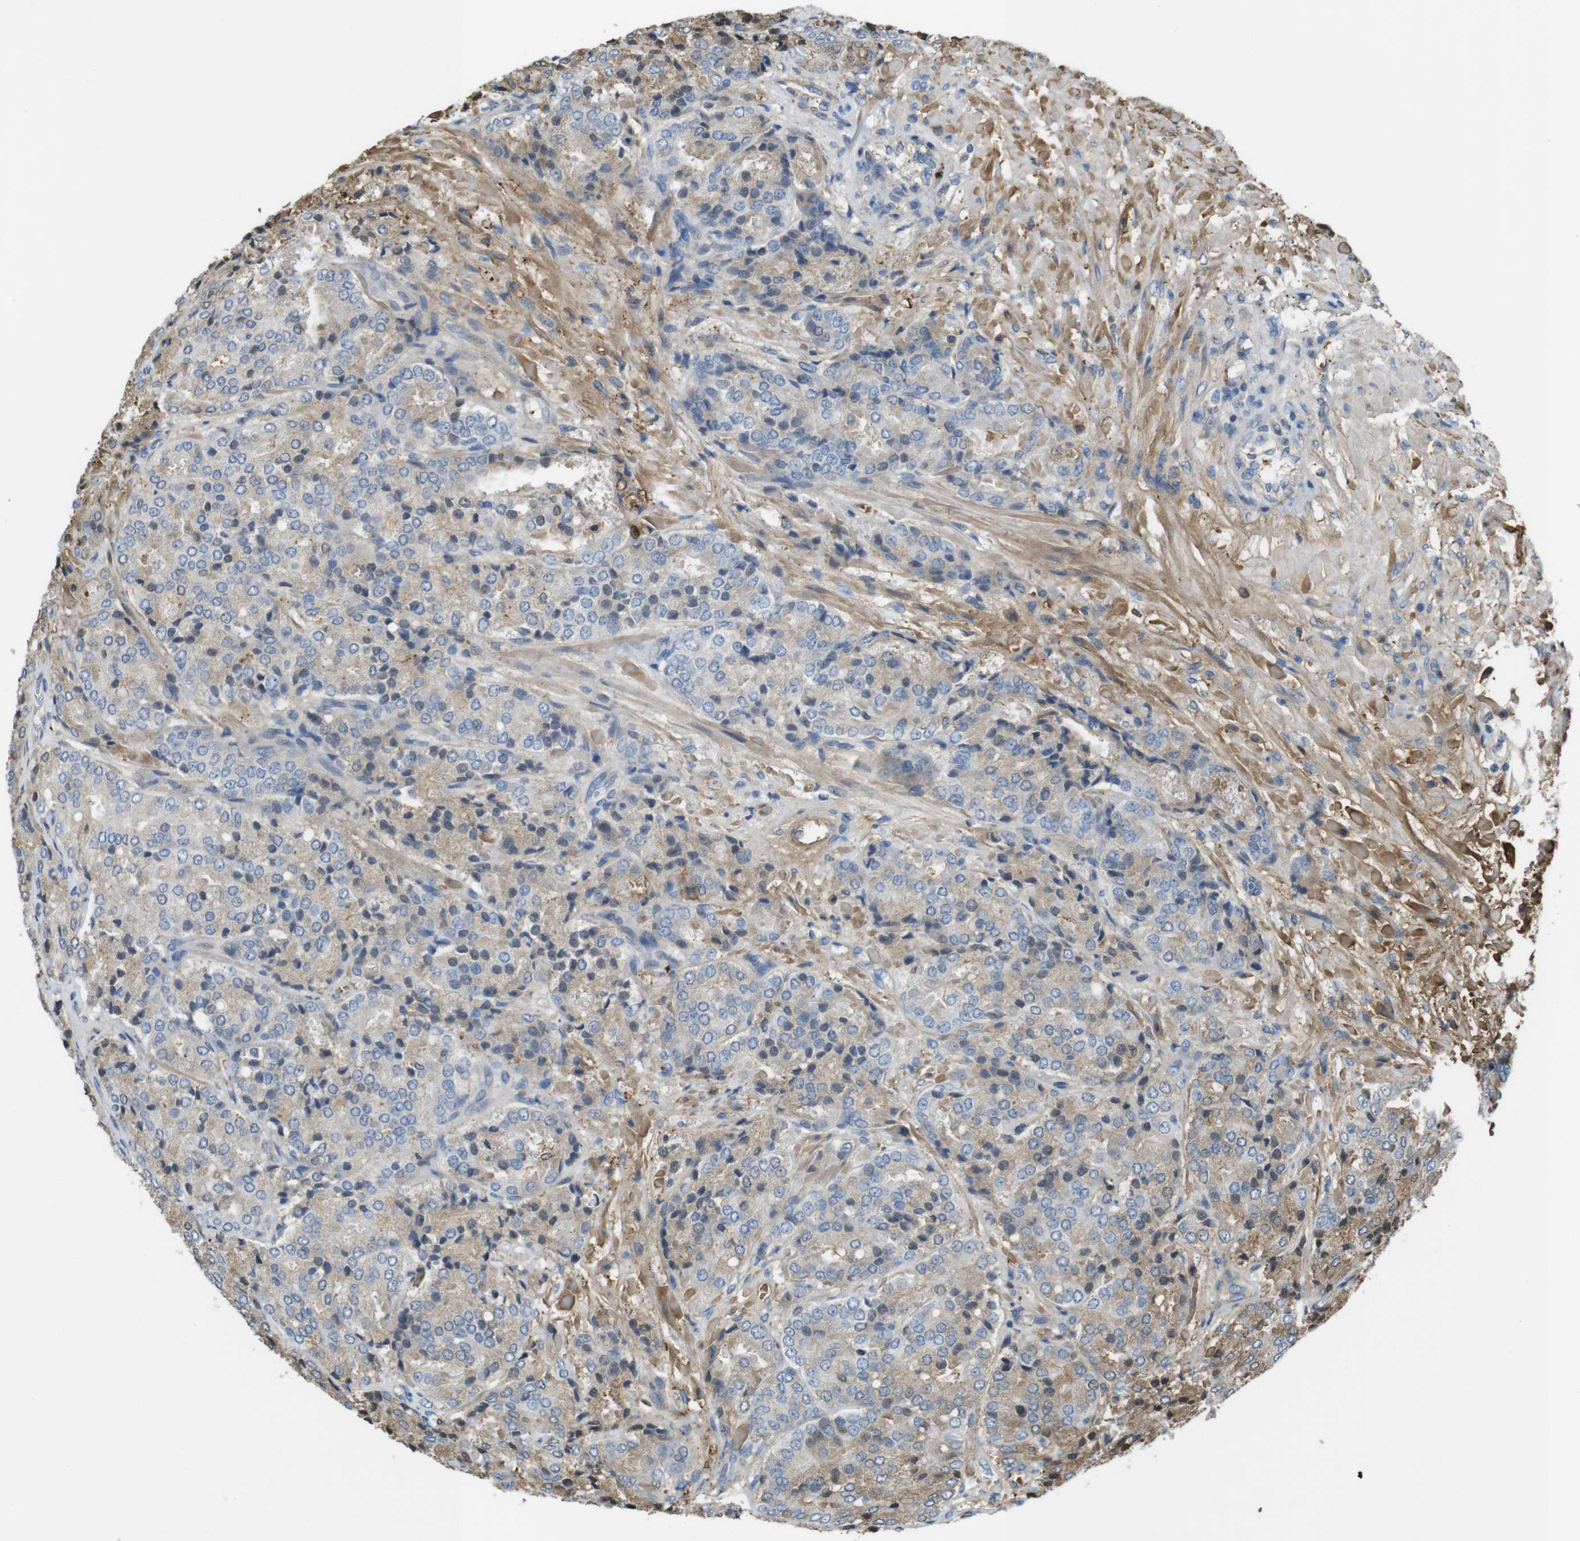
{"staining": {"intensity": "strong", "quantity": "<25%", "location": "cytoplasmic/membranous"}, "tissue": "prostate cancer", "cell_type": "Tumor cells", "image_type": "cancer", "snomed": [{"axis": "morphology", "description": "Adenocarcinoma, High grade"}, {"axis": "topography", "description": "Prostate"}], "caption": "Immunohistochemical staining of human prostate cancer exhibits medium levels of strong cytoplasmic/membranous staining in about <25% of tumor cells. The staining is performed using DAB brown chromogen to label protein expression. The nuclei are counter-stained blue using hematoxylin.", "gene": "LTBP4", "patient": {"sex": "male", "age": 65}}